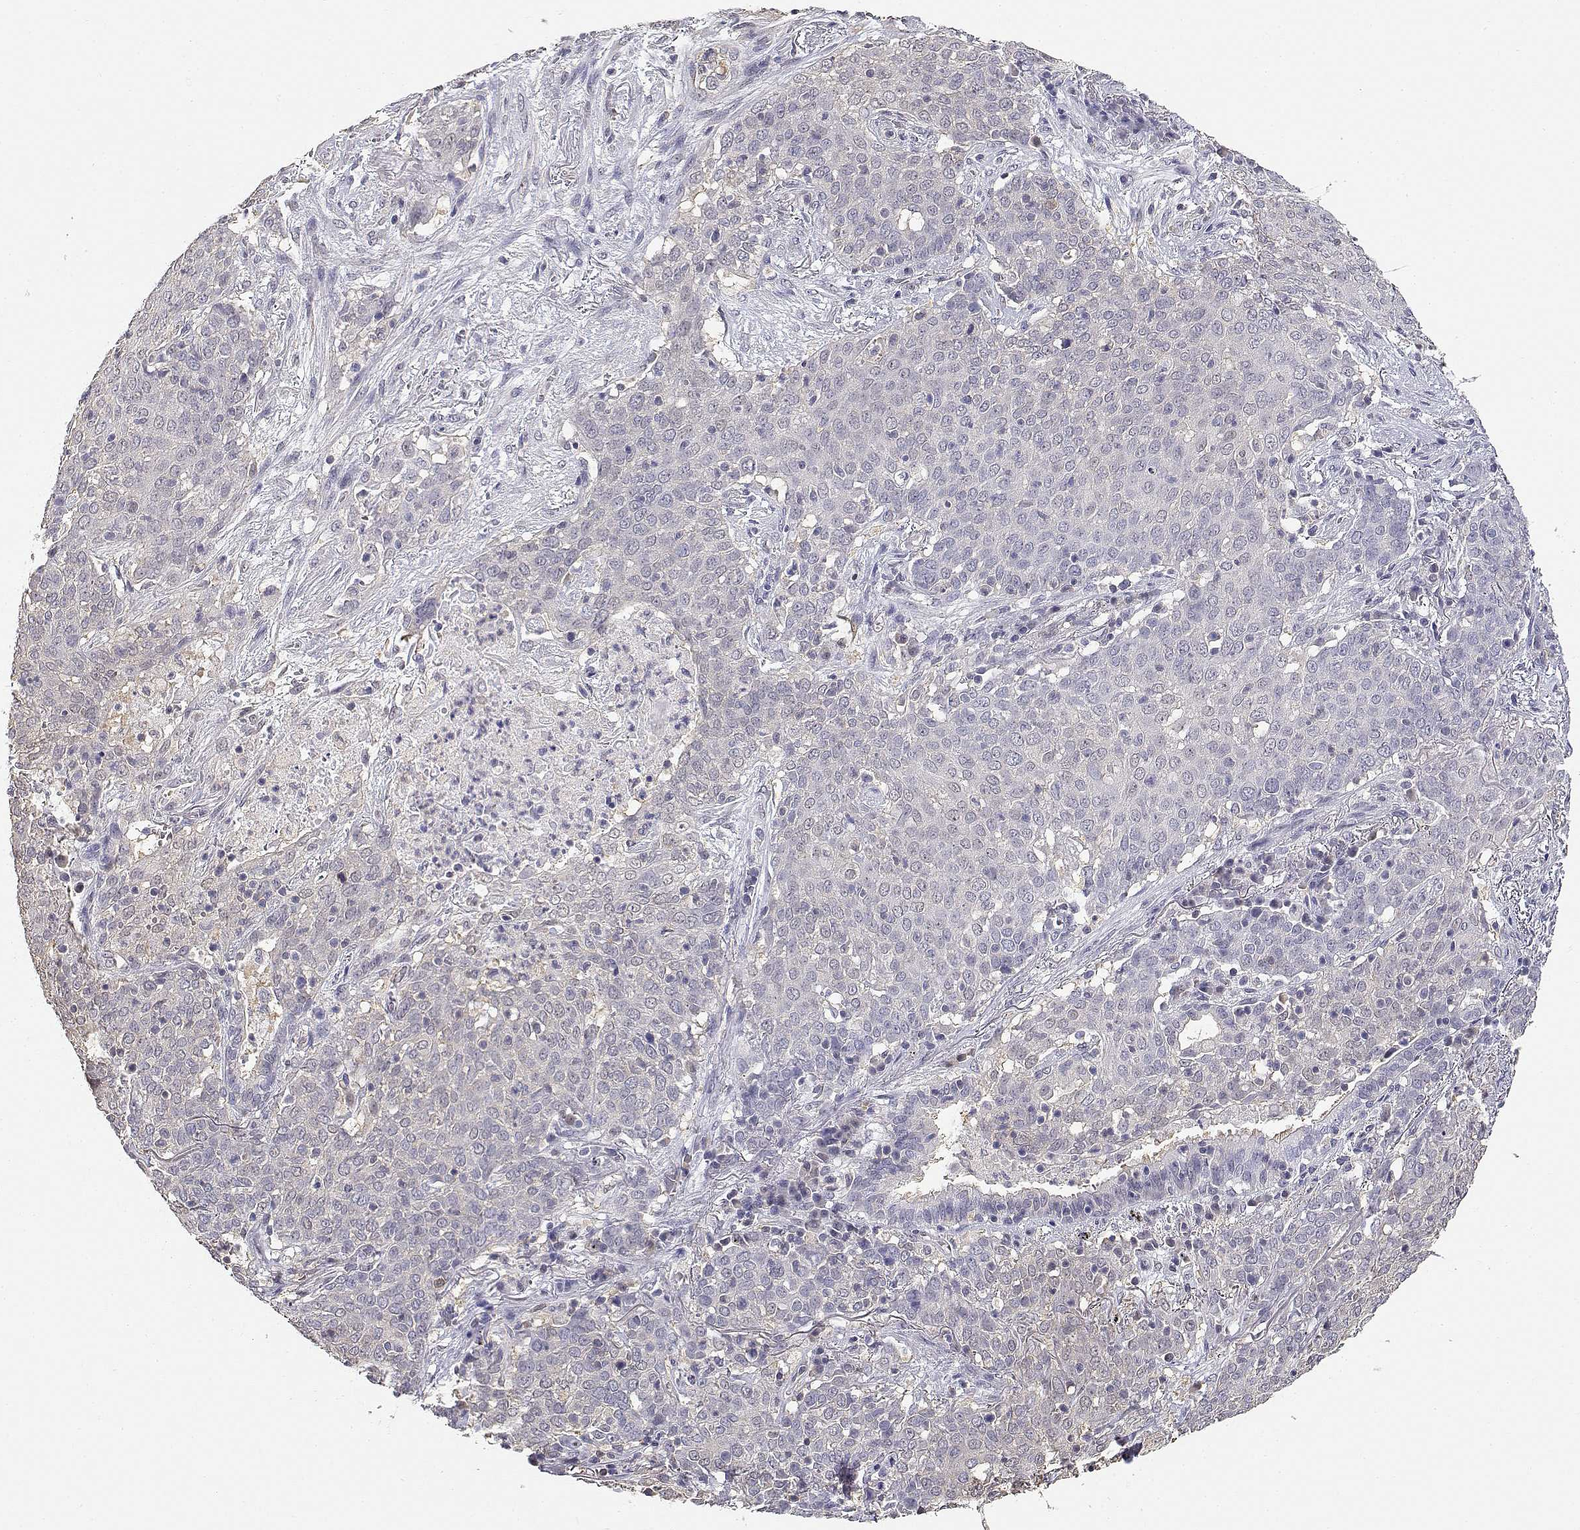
{"staining": {"intensity": "weak", "quantity": "<25%", "location": "cytoplasmic/membranous"}, "tissue": "lung cancer", "cell_type": "Tumor cells", "image_type": "cancer", "snomed": [{"axis": "morphology", "description": "Squamous cell carcinoma, NOS"}, {"axis": "topography", "description": "Lung"}], "caption": "High power microscopy photomicrograph of an immunohistochemistry histopathology image of squamous cell carcinoma (lung), revealing no significant staining in tumor cells.", "gene": "ADA", "patient": {"sex": "male", "age": 82}}